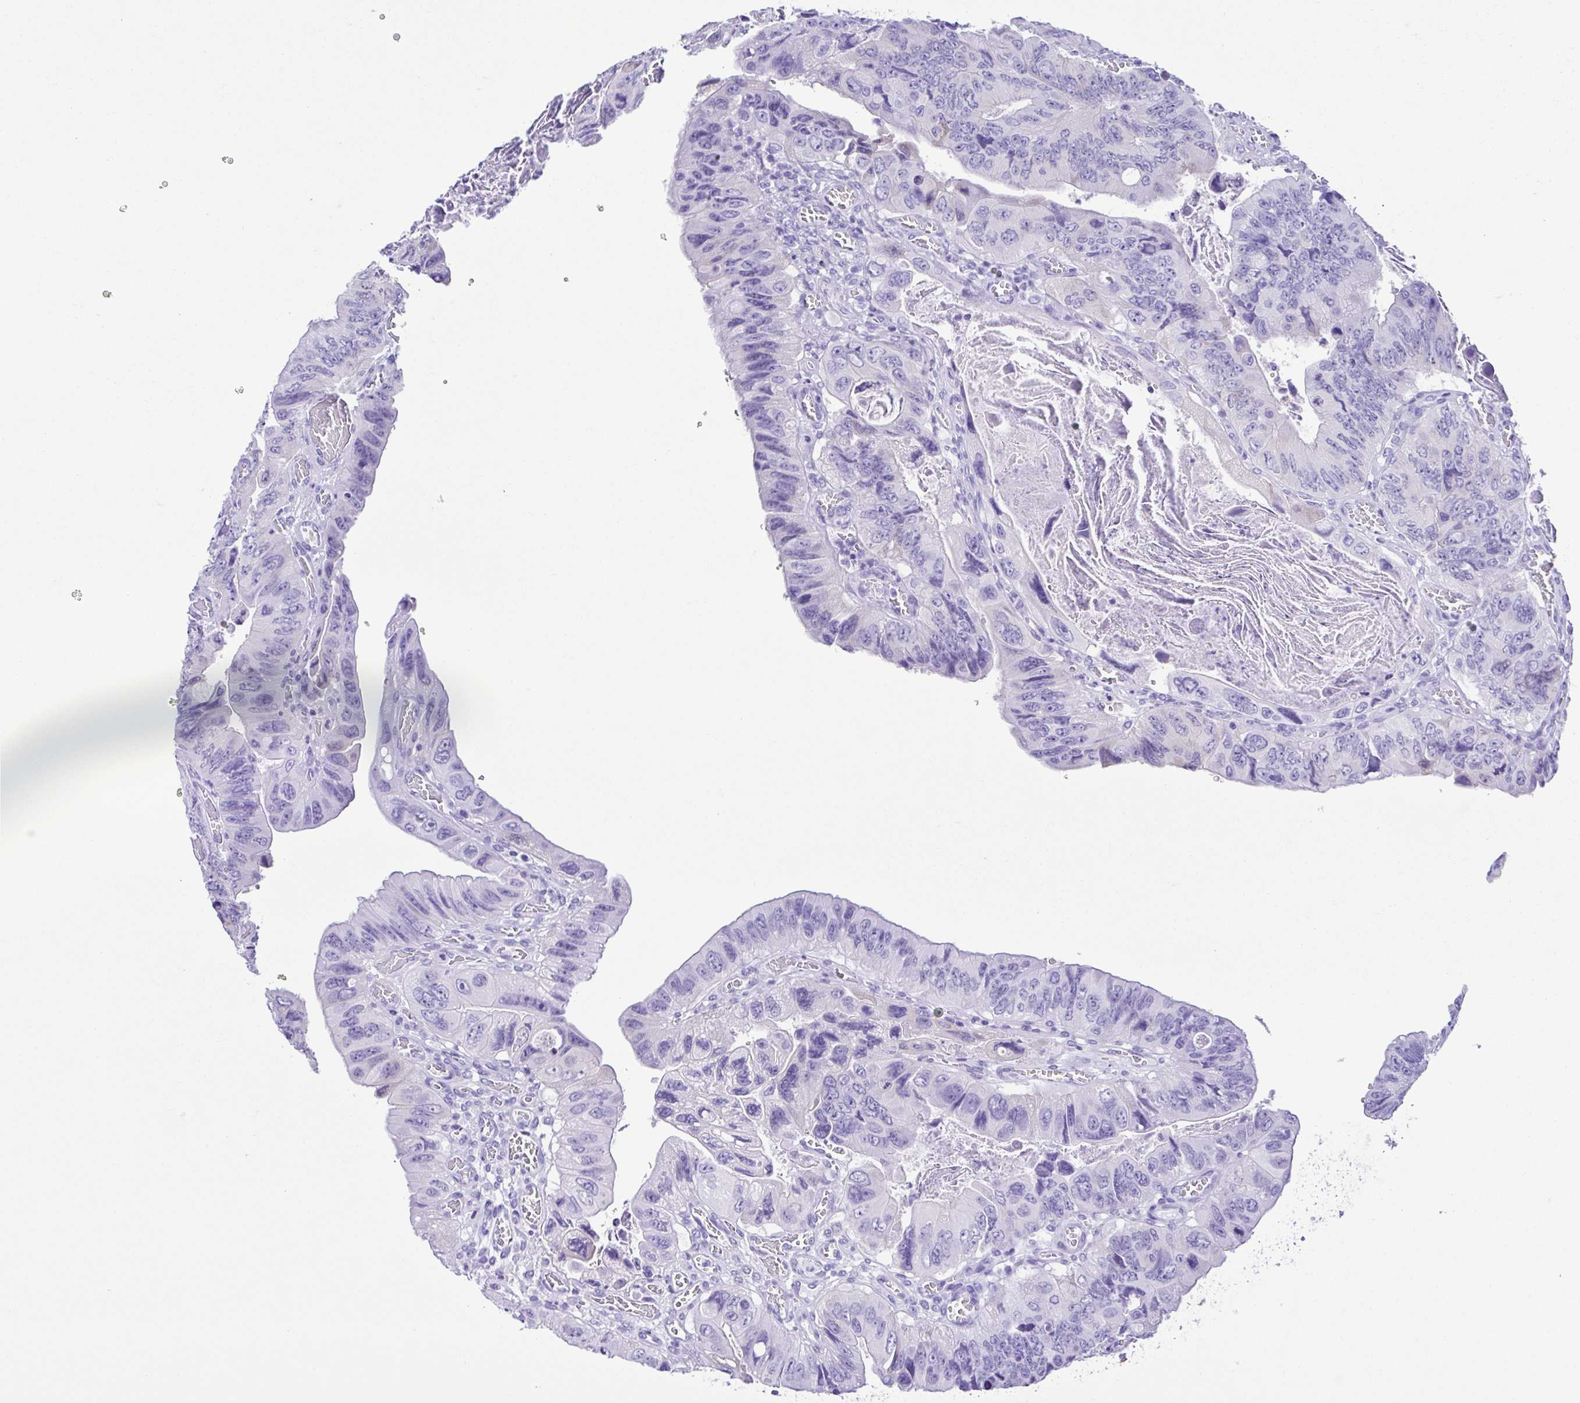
{"staining": {"intensity": "weak", "quantity": "<25%", "location": "cytoplasmic/membranous"}, "tissue": "colorectal cancer", "cell_type": "Tumor cells", "image_type": "cancer", "snomed": [{"axis": "morphology", "description": "Adenocarcinoma, NOS"}, {"axis": "topography", "description": "Colon"}], "caption": "Immunohistochemistry (IHC) micrograph of human colorectal cancer (adenocarcinoma) stained for a protein (brown), which shows no staining in tumor cells.", "gene": "ERP27", "patient": {"sex": "female", "age": 84}}